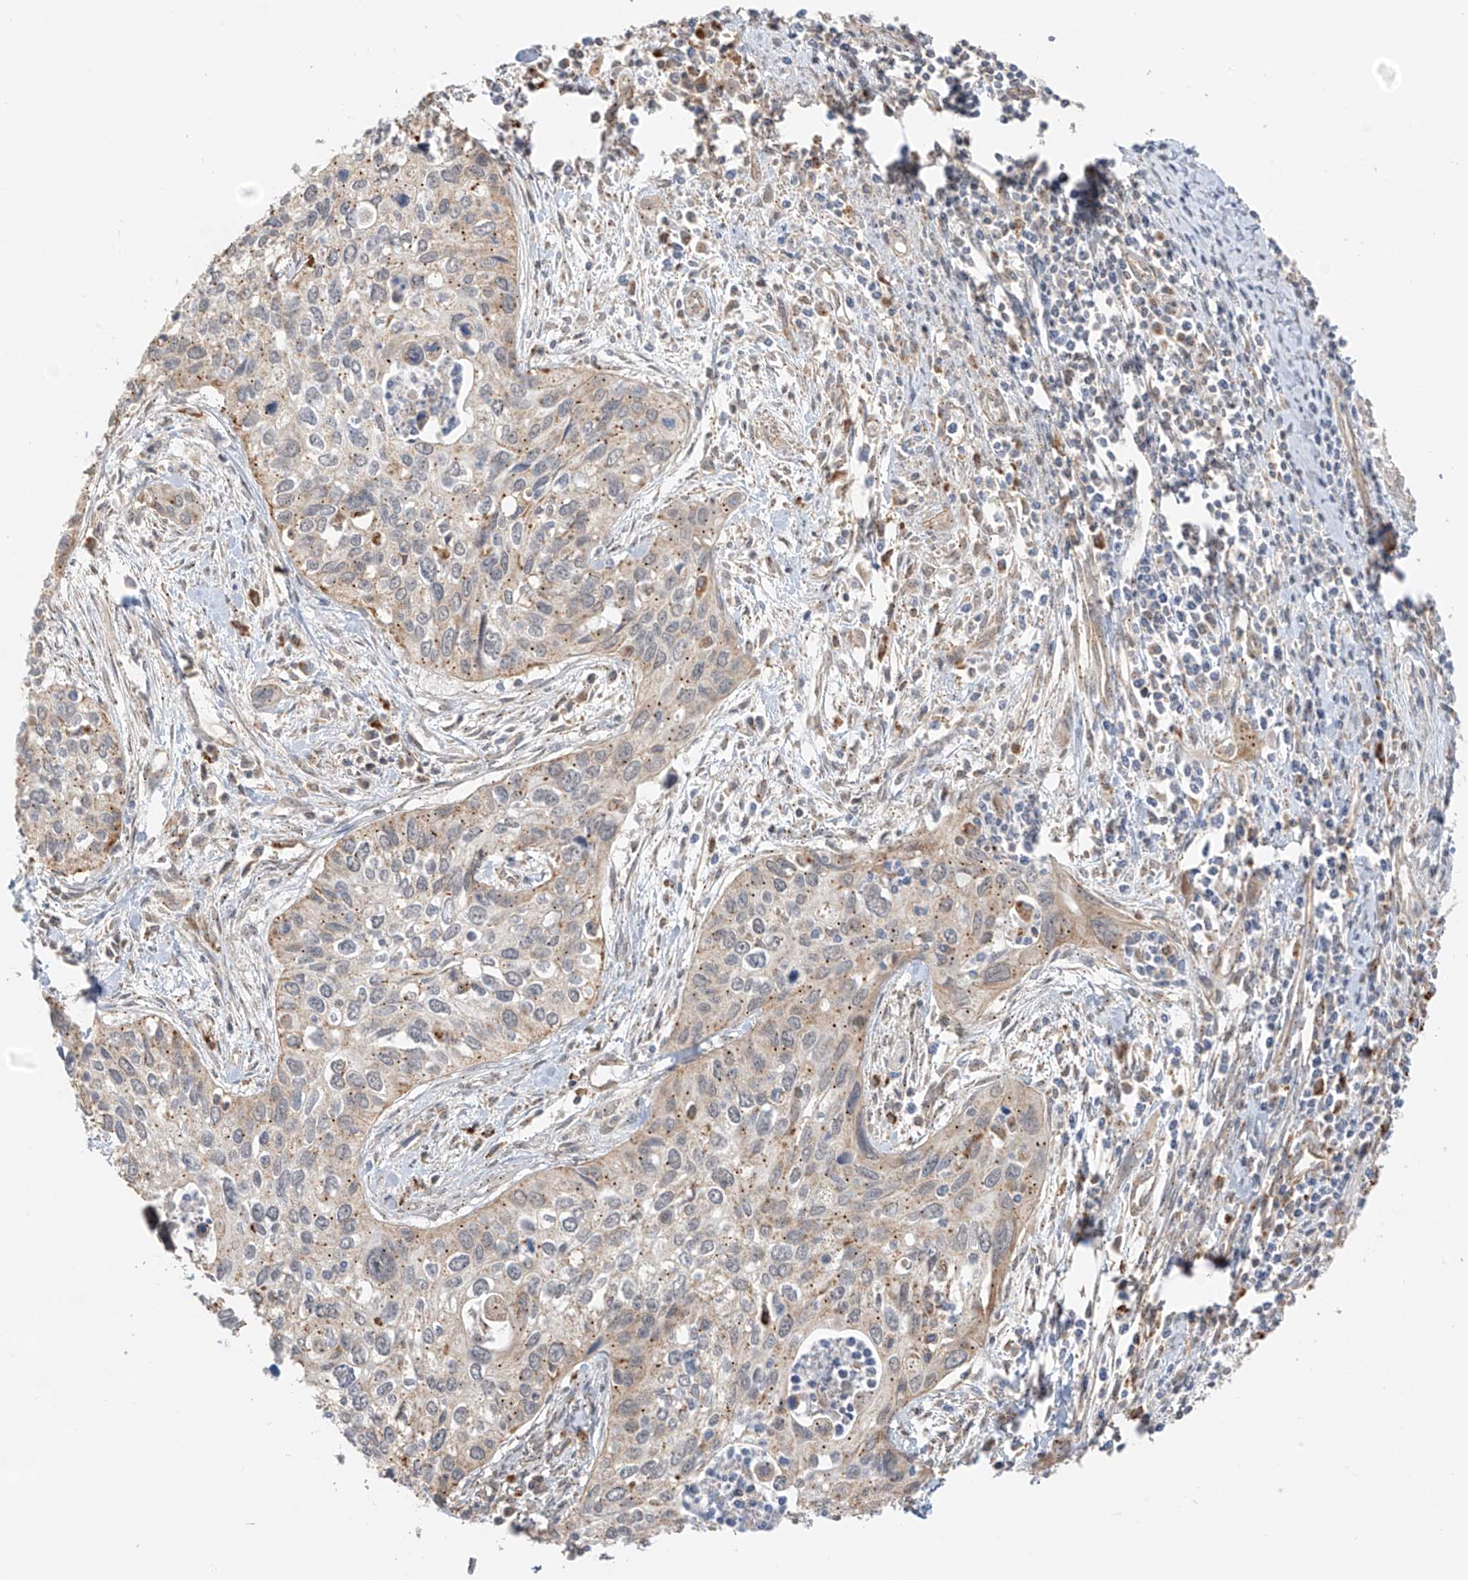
{"staining": {"intensity": "moderate", "quantity": "25%-75%", "location": "cytoplasmic/membranous"}, "tissue": "cervical cancer", "cell_type": "Tumor cells", "image_type": "cancer", "snomed": [{"axis": "morphology", "description": "Squamous cell carcinoma, NOS"}, {"axis": "topography", "description": "Cervix"}], "caption": "Squamous cell carcinoma (cervical) tissue reveals moderate cytoplasmic/membranous staining in approximately 25%-75% of tumor cells", "gene": "N4BP3", "patient": {"sex": "female", "age": 55}}